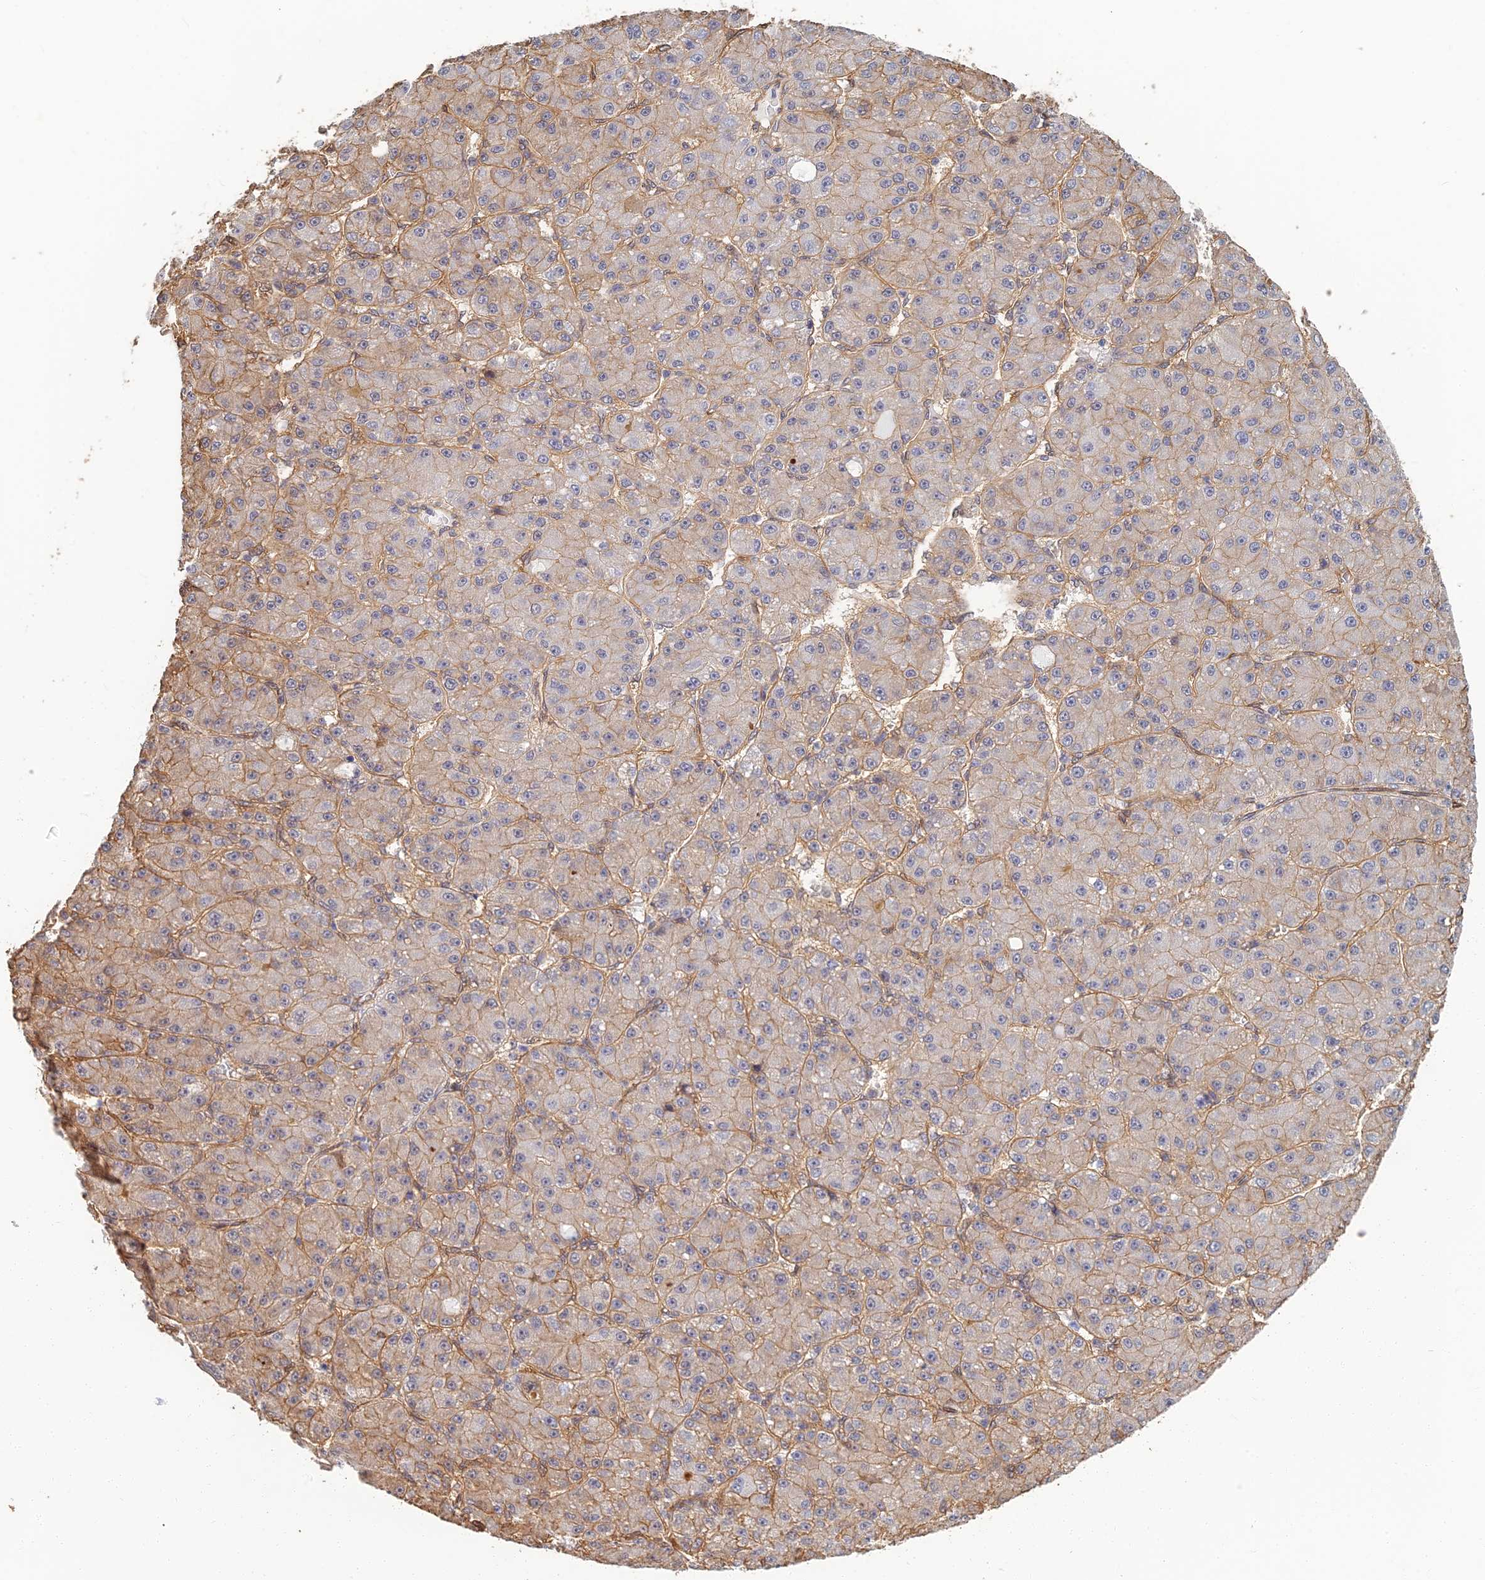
{"staining": {"intensity": "moderate", "quantity": "25%-75%", "location": "cytoplasmic/membranous"}, "tissue": "liver cancer", "cell_type": "Tumor cells", "image_type": "cancer", "snomed": [{"axis": "morphology", "description": "Carcinoma, Hepatocellular, NOS"}, {"axis": "topography", "description": "Liver"}], "caption": "High-magnification brightfield microscopy of liver cancer (hepatocellular carcinoma) stained with DAB (3,3'-diaminobenzidine) (brown) and counterstained with hematoxylin (blue). tumor cells exhibit moderate cytoplasmic/membranous staining is present in approximately25%-75% of cells. Nuclei are stained in blue.", "gene": "LRRN3", "patient": {"sex": "male", "age": 67}}